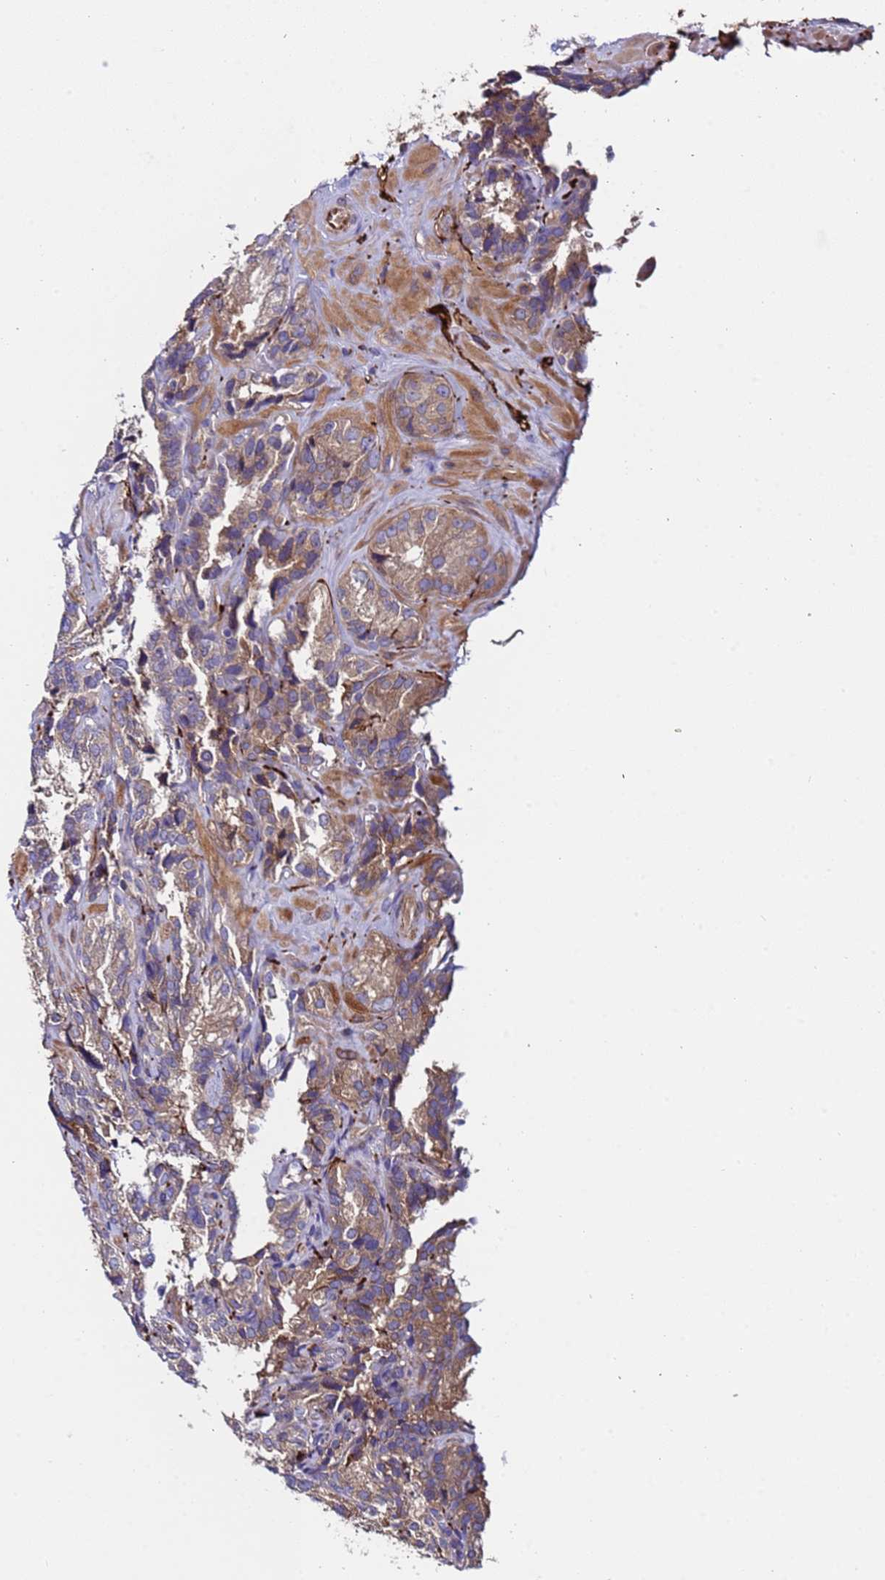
{"staining": {"intensity": "strong", "quantity": "<25%", "location": "cytoplasmic/membranous"}, "tissue": "seminal vesicle", "cell_type": "Glandular cells", "image_type": "normal", "snomed": [{"axis": "morphology", "description": "Normal tissue, NOS"}, {"axis": "topography", "description": "Seminal veicle"}], "caption": "A brown stain labels strong cytoplasmic/membranous expression of a protein in glandular cells of unremarkable seminal vesicle.", "gene": "PAQR7", "patient": {"sex": "male", "age": 58}}